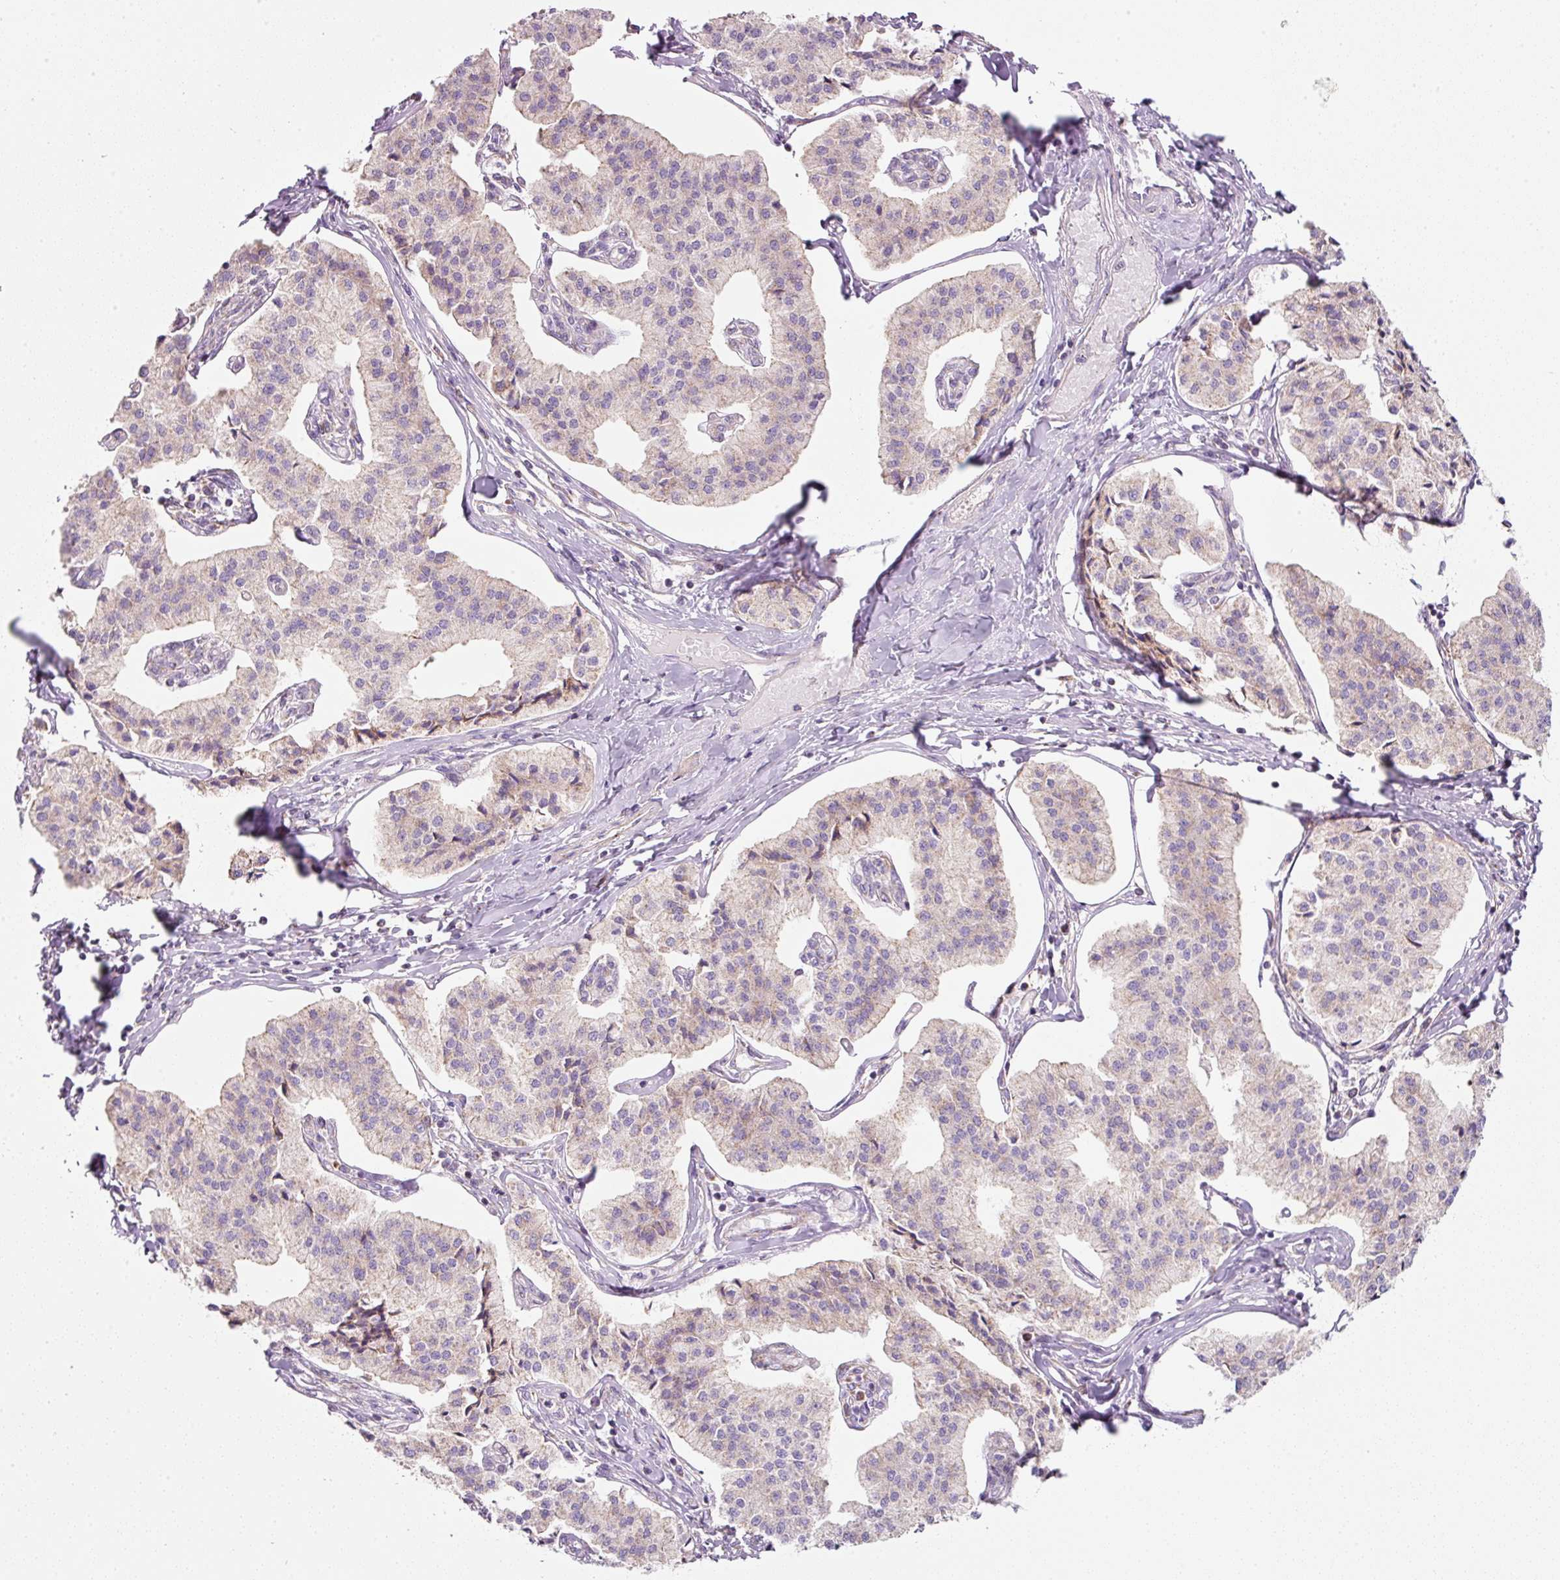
{"staining": {"intensity": "weak", "quantity": "<25%", "location": "cytoplasmic/membranous"}, "tissue": "pancreatic cancer", "cell_type": "Tumor cells", "image_type": "cancer", "snomed": [{"axis": "morphology", "description": "Adenocarcinoma, NOS"}, {"axis": "topography", "description": "Pancreas"}], "caption": "Protein analysis of pancreatic cancer displays no significant staining in tumor cells.", "gene": "NDUFA1", "patient": {"sex": "female", "age": 50}}